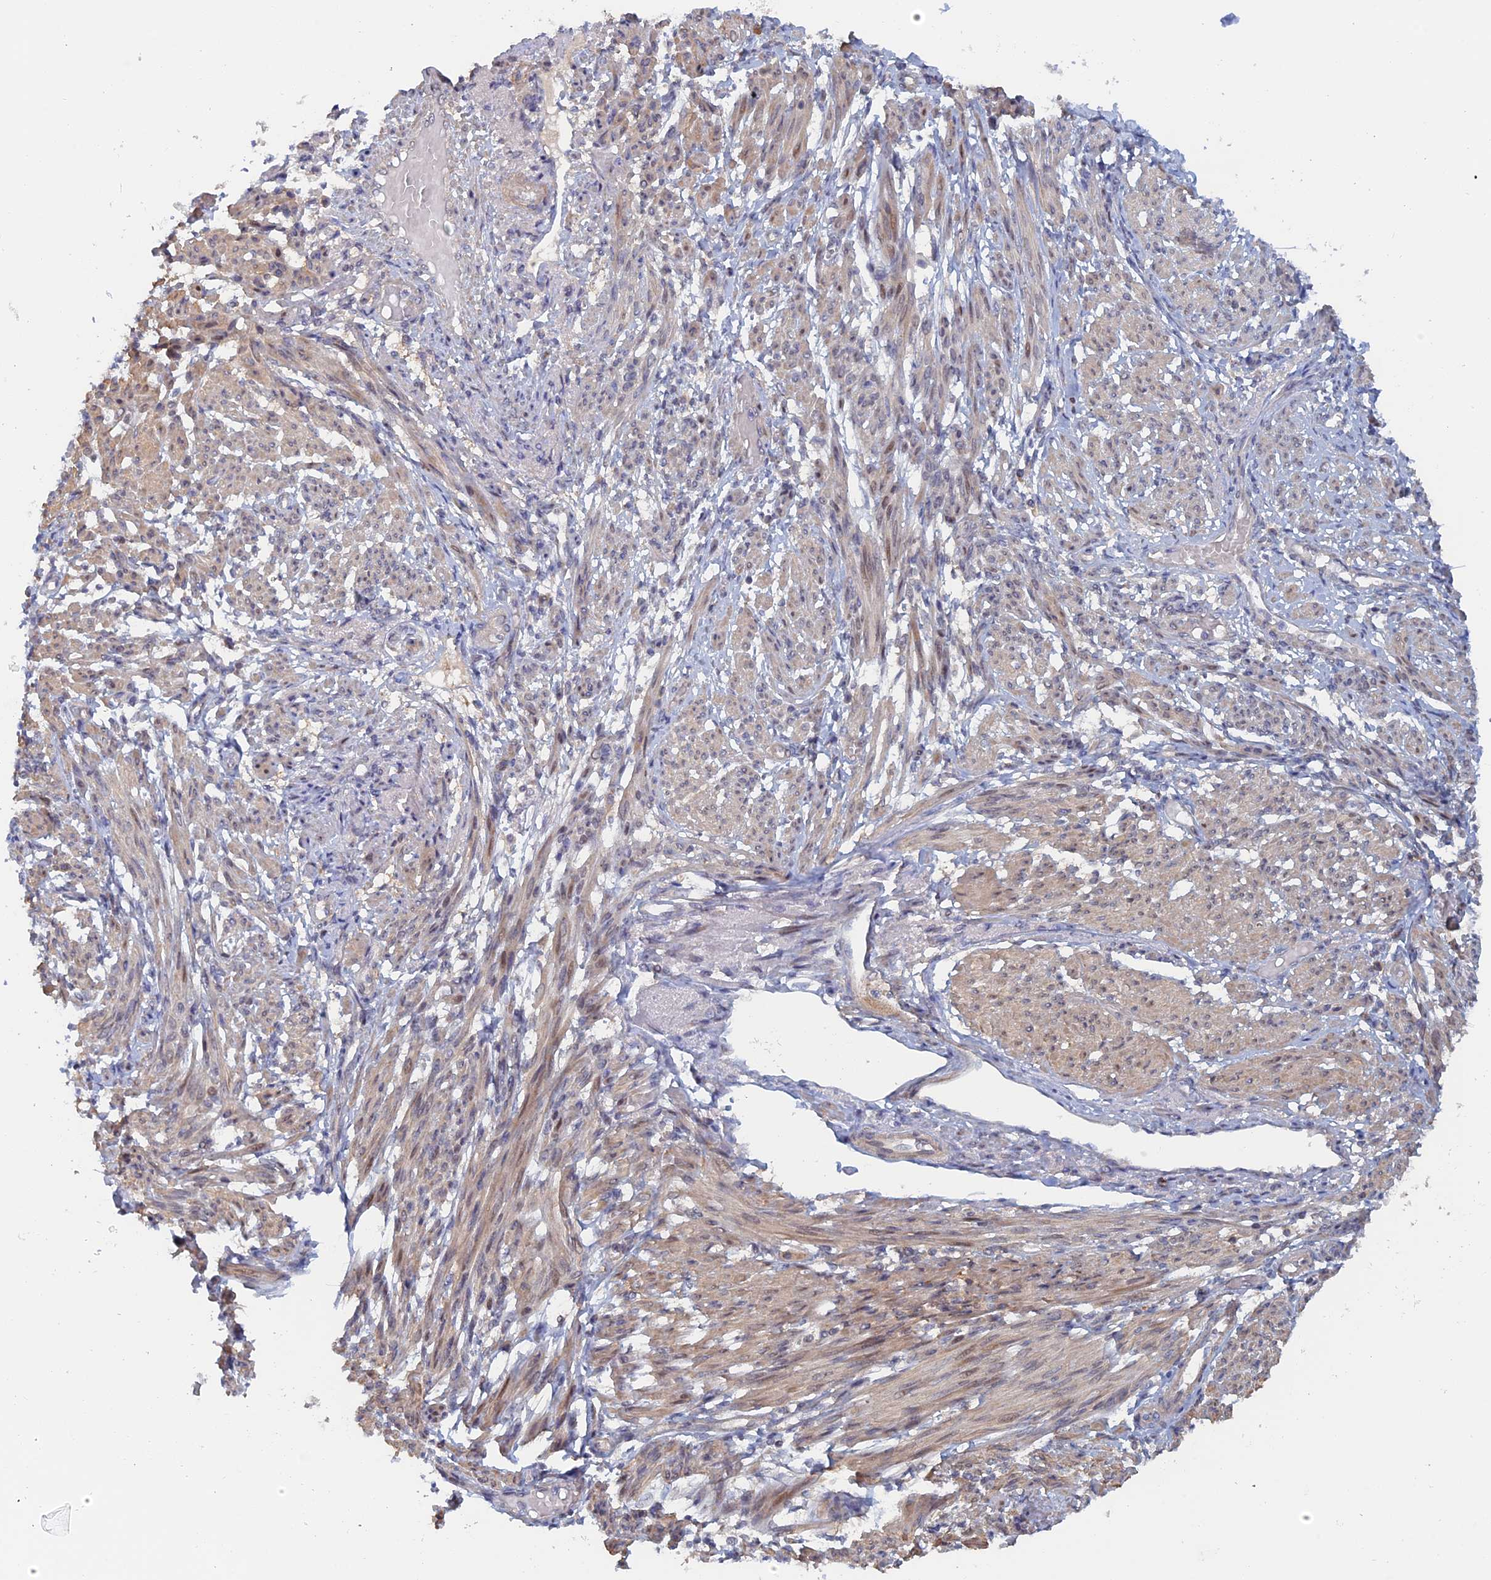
{"staining": {"intensity": "moderate", "quantity": "25%-75%", "location": "cytoplasmic/membranous,nuclear"}, "tissue": "smooth muscle", "cell_type": "Smooth muscle cells", "image_type": "normal", "snomed": [{"axis": "morphology", "description": "Normal tissue, NOS"}, {"axis": "topography", "description": "Smooth muscle"}], "caption": "The histopathology image displays immunohistochemical staining of normal smooth muscle. There is moderate cytoplasmic/membranous,nuclear staining is appreciated in approximately 25%-75% of smooth muscle cells. The protein of interest is shown in brown color, while the nuclei are stained blue.", "gene": "ELOVL6", "patient": {"sex": "female", "age": 39}}